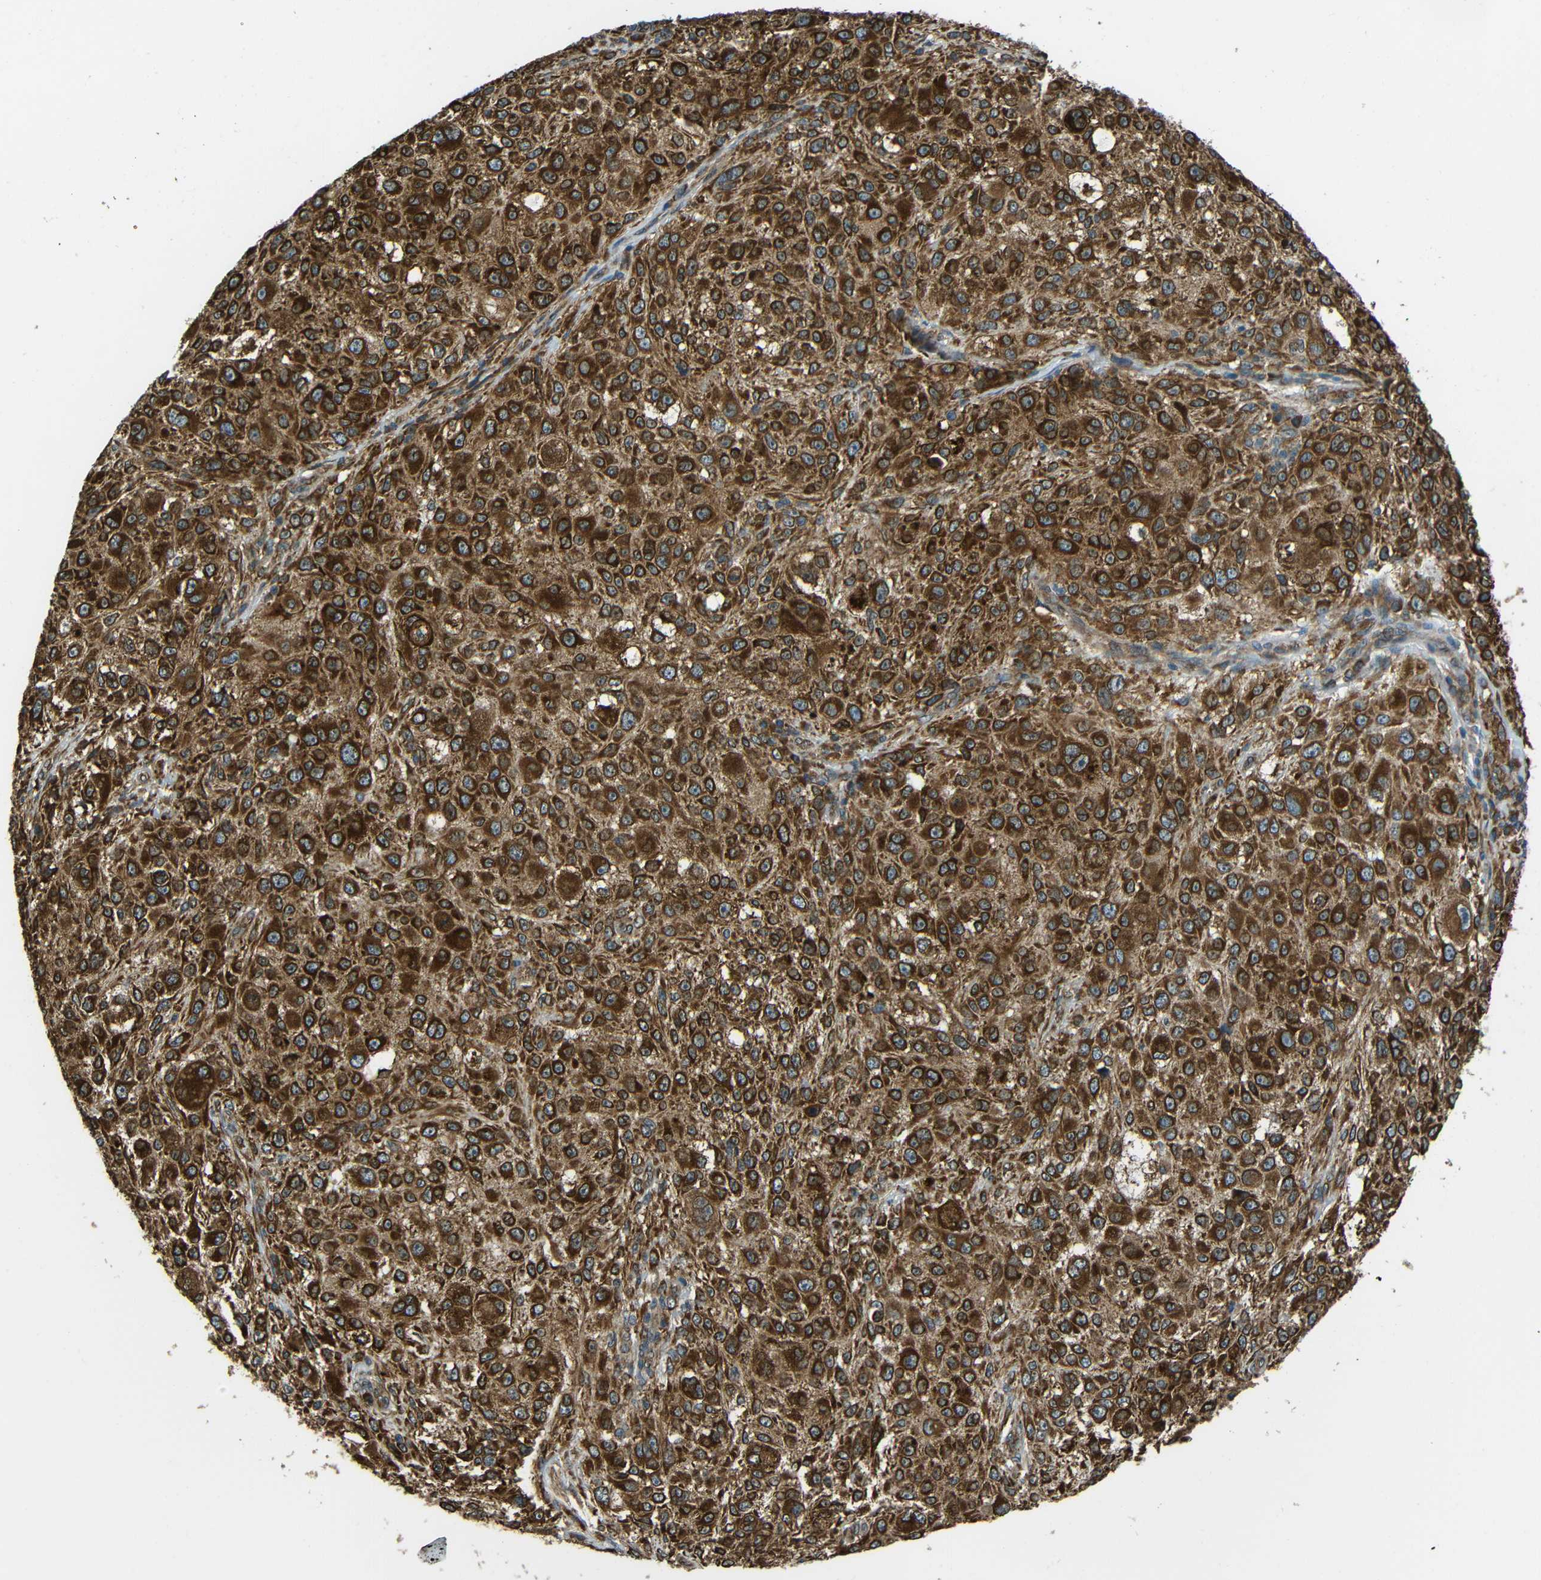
{"staining": {"intensity": "strong", "quantity": ">75%", "location": "cytoplasmic/membranous"}, "tissue": "melanoma", "cell_type": "Tumor cells", "image_type": "cancer", "snomed": [{"axis": "morphology", "description": "Necrosis, NOS"}, {"axis": "morphology", "description": "Malignant melanoma, NOS"}, {"axis": "topography", "description": "Skin"}], "caption": "Immunohistochemical staining of melanoma demonstrates high levels of strong cytoplasmic/membranous staining in about >75% of tumor cells. (Stains: DAB (3,3'-diaminobenzidine) in brown, nuclei in blue, Microscopy: brightfield microscopy at high magnification).", "gene": "VAPB", "patient": {"sex": "female", "age": 87}}